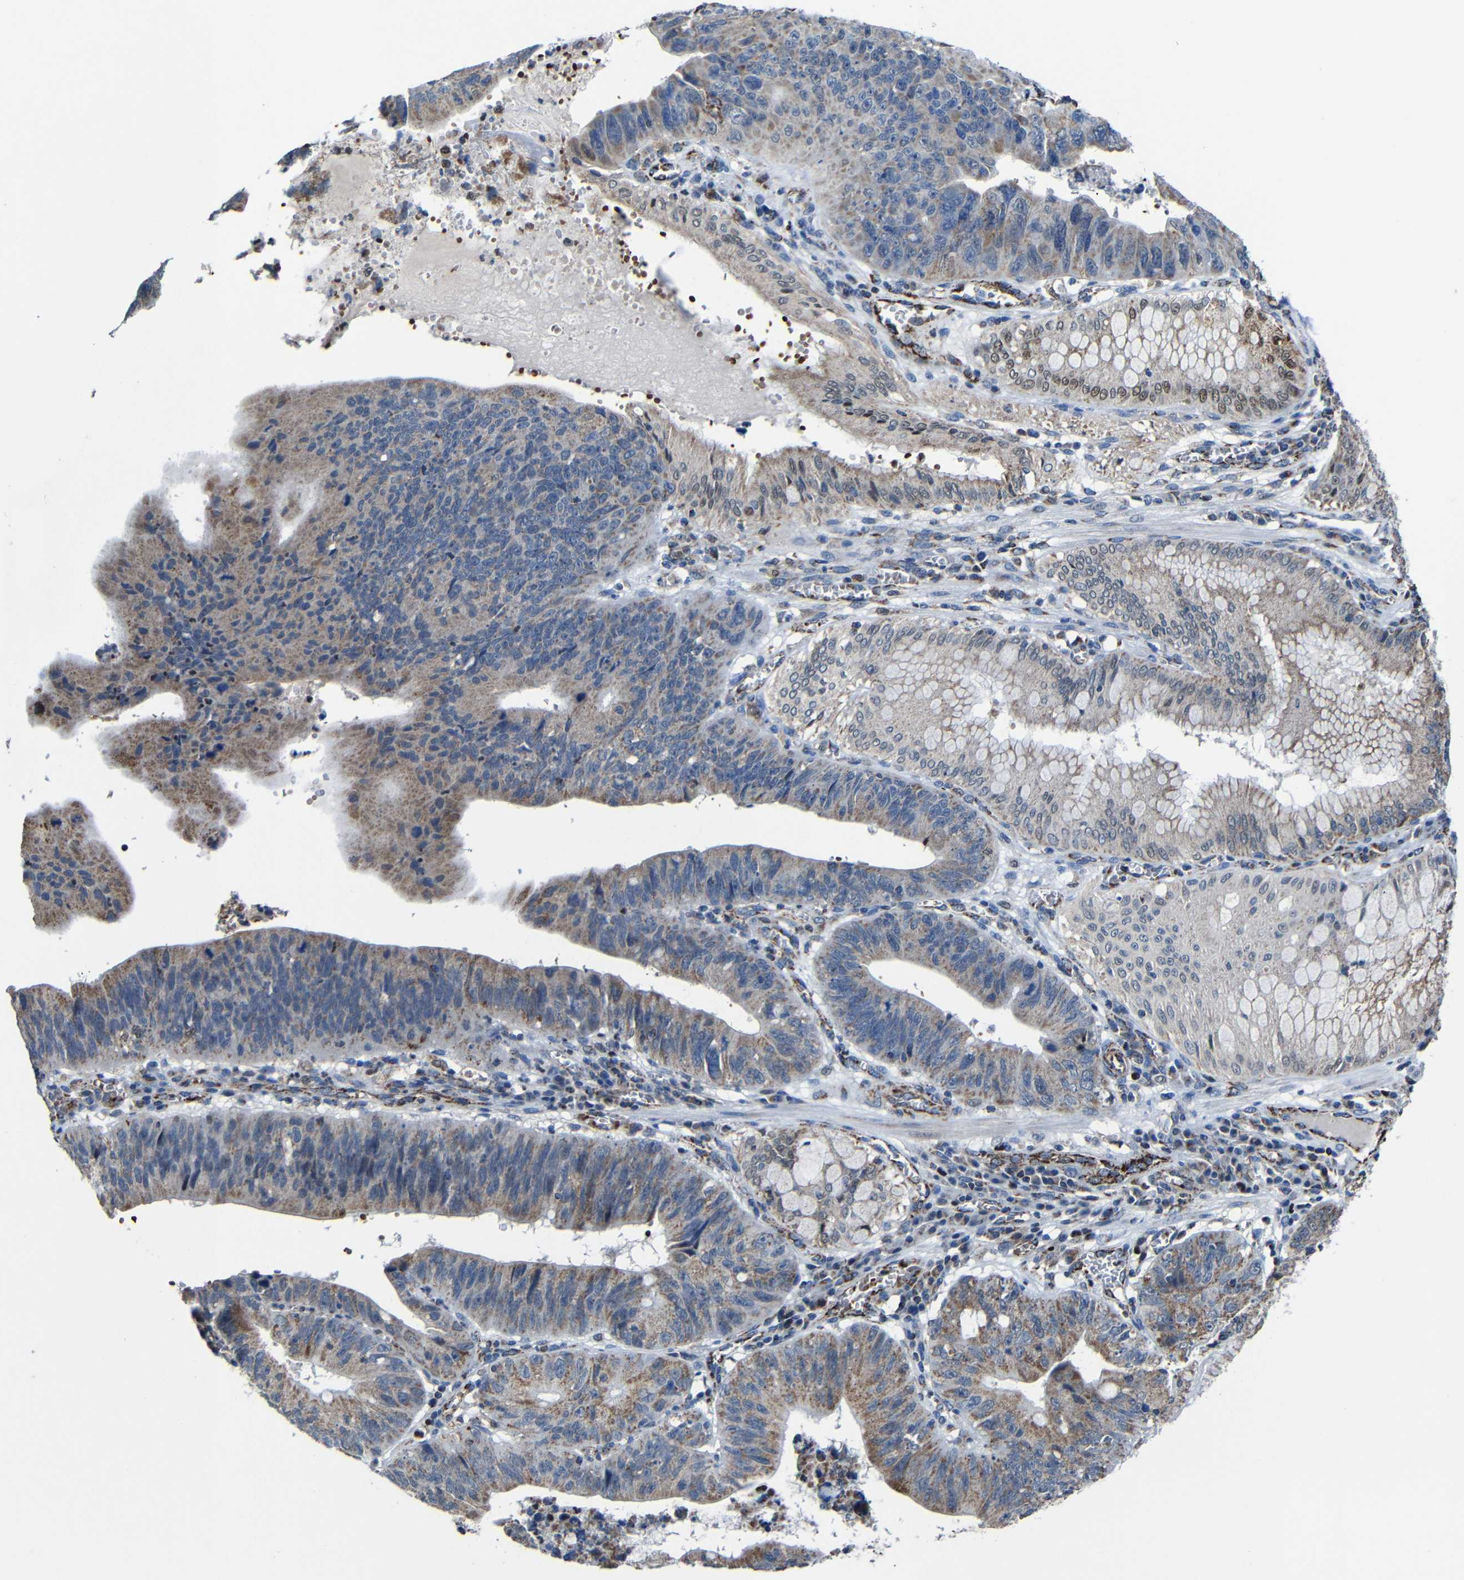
{"staining": {"intensity": "moderate", "quantity": "25%-75%", "location": "cytoplasmic/membranous"}, "tissue": "stomach cancer", "cell_type": "Tumor cells", "image_type": "cancer", "snomed": [{"axis": "morphology", "description": "Adenocarcinoma, NOS"}, {"axis": "topography", "description": "Stomach"}], "caption": "Immunohistochemistry of human adenocarcinoma (stomach) displays medium levels of moderate cytoplasmic/membranous positivity in approximately 25%-75% of tumor cells.", "gene": "CA5B", "patient": {"sex": "male", "age": 59}}